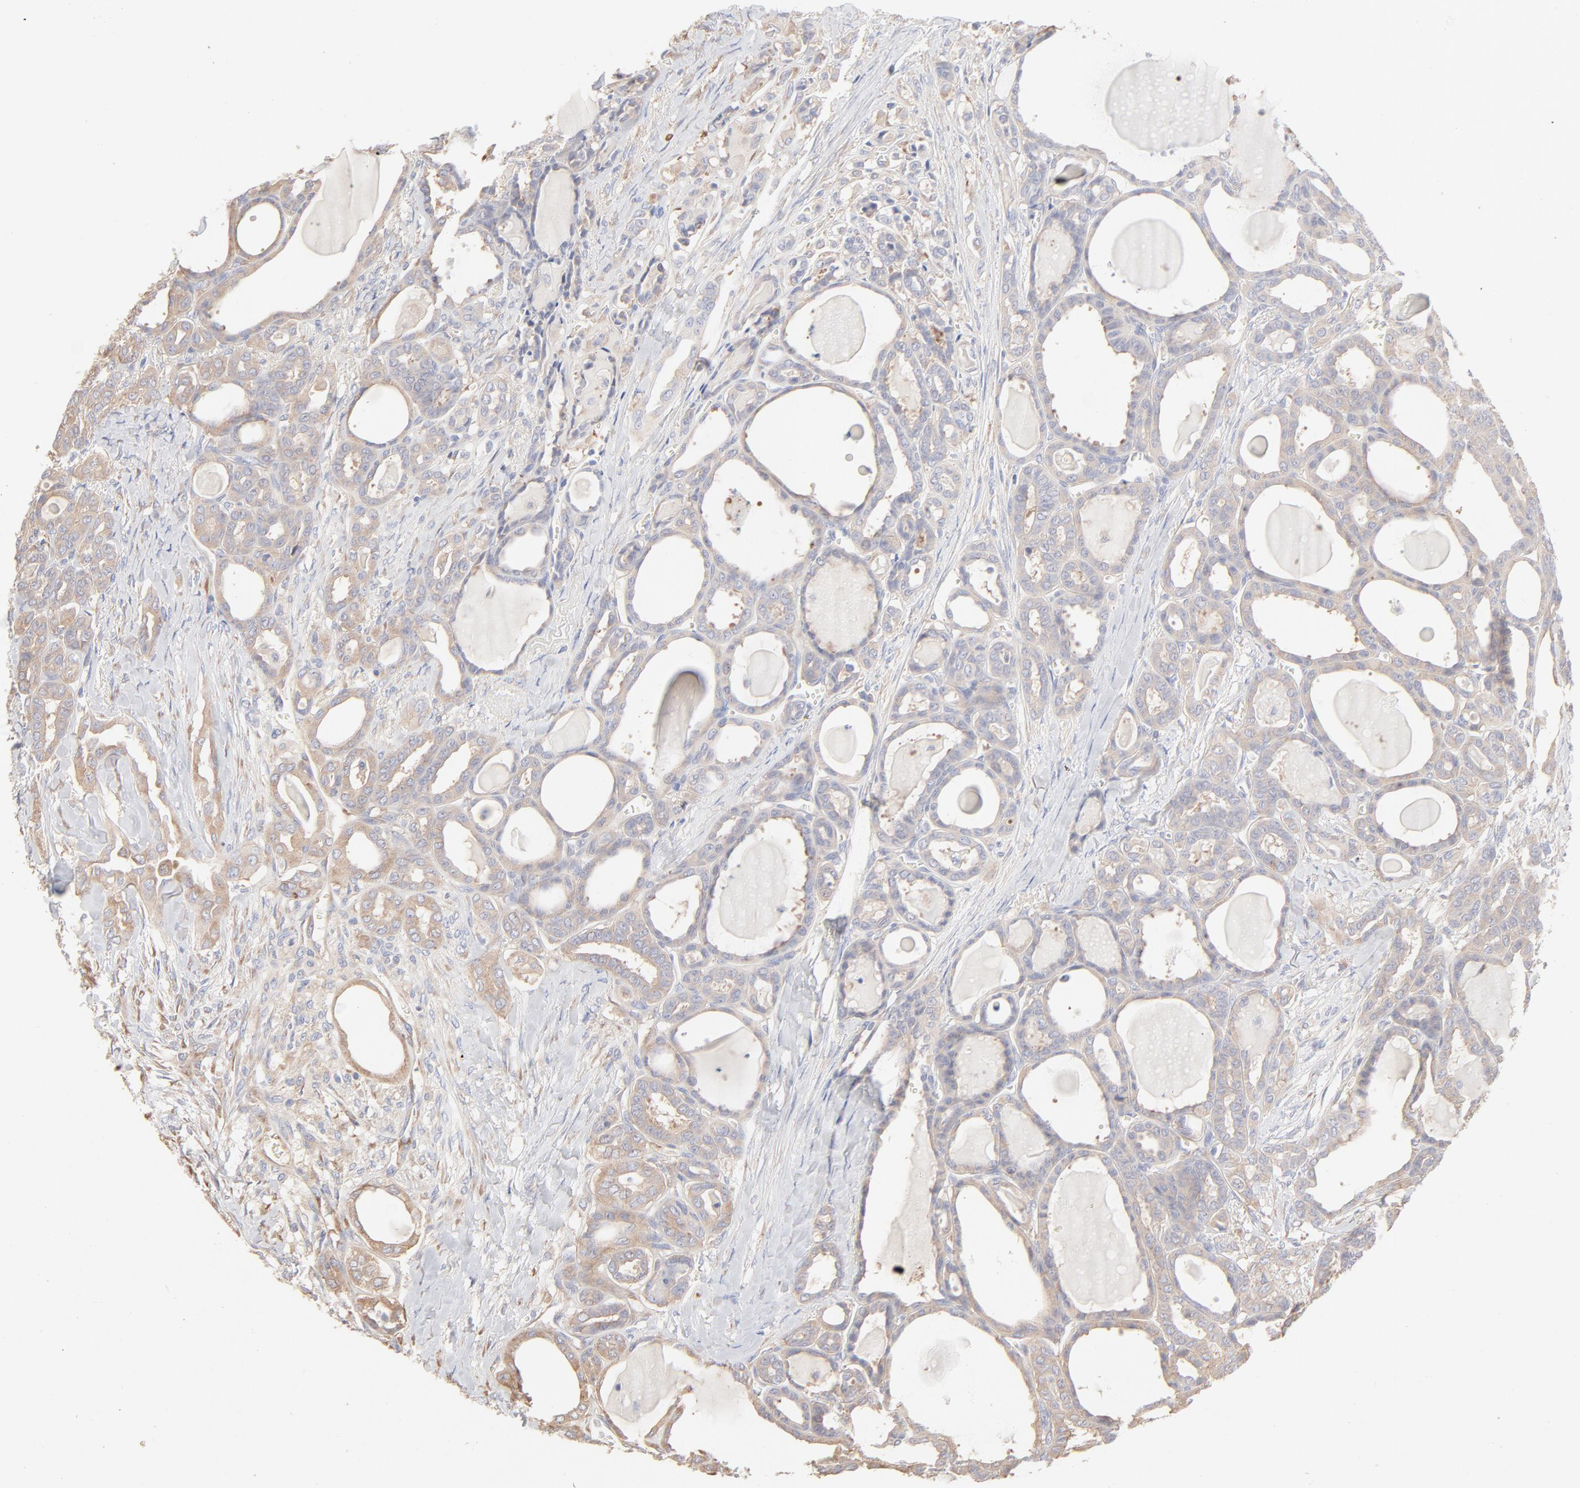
{"staining": {"intensity": "moderate", "quantity": ">75%", "location": "cytoplasmic/membranous"}, "tissue": "thyroid cancer", "cell_type": "Tumor cells", "image_type": "cancer", "snomed": [{"axis": "morphology", "description": "Carcinoma, NOS"}, {"axis": "topography", "description": "Thyroid gland"}], "caption": "Human thyroid cancer stained for a protein (brown) exhibits moderate cytoplasmic/membranous positive positivity in approximately >75% of tumor cells.", "gene": "RPS21", "patient": {"sex": "female", "age": 91}}